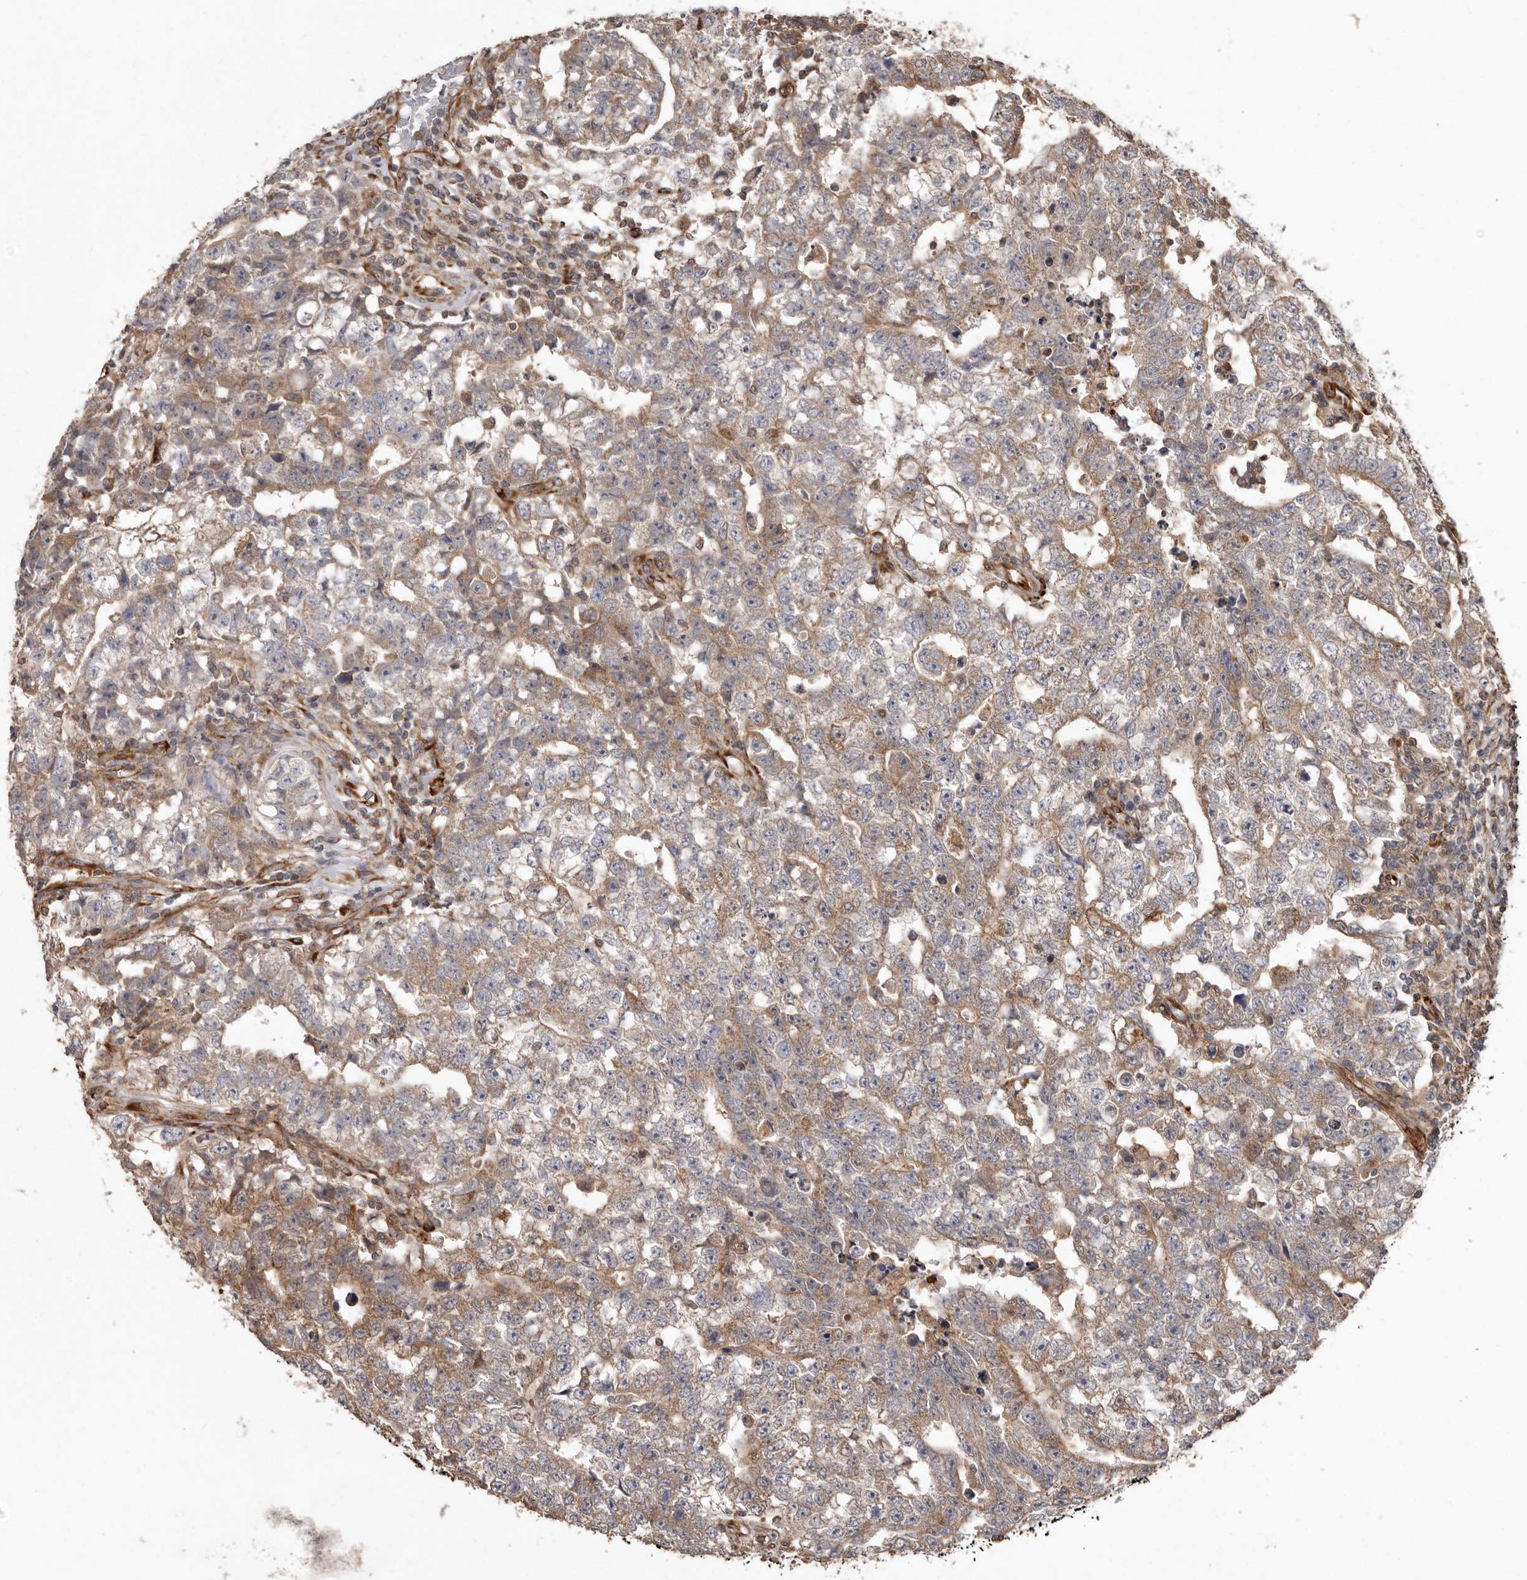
{"staining": {"intensity": "weak", "quantity": "25%-75%", "location": "cytoplasmic/membranous"}, "tissue": "testis cancer", "cell_type": "Tumor cells", "image_type": "cancer", "snomed": [{"axis": "morphology", "description": "Carcinoma, Embryonal, NOS"}, {"axis": "topography", "description": "Testis"}], "caption": "A low amount of weak cytoplasmic/membranous staining is appreciated in about 25%-75% of tumor cells in testis cancer (embryonal carcinoma) tissue.", "gene": "FLAD1", "patient": {"sex": "male", "age": 25}}